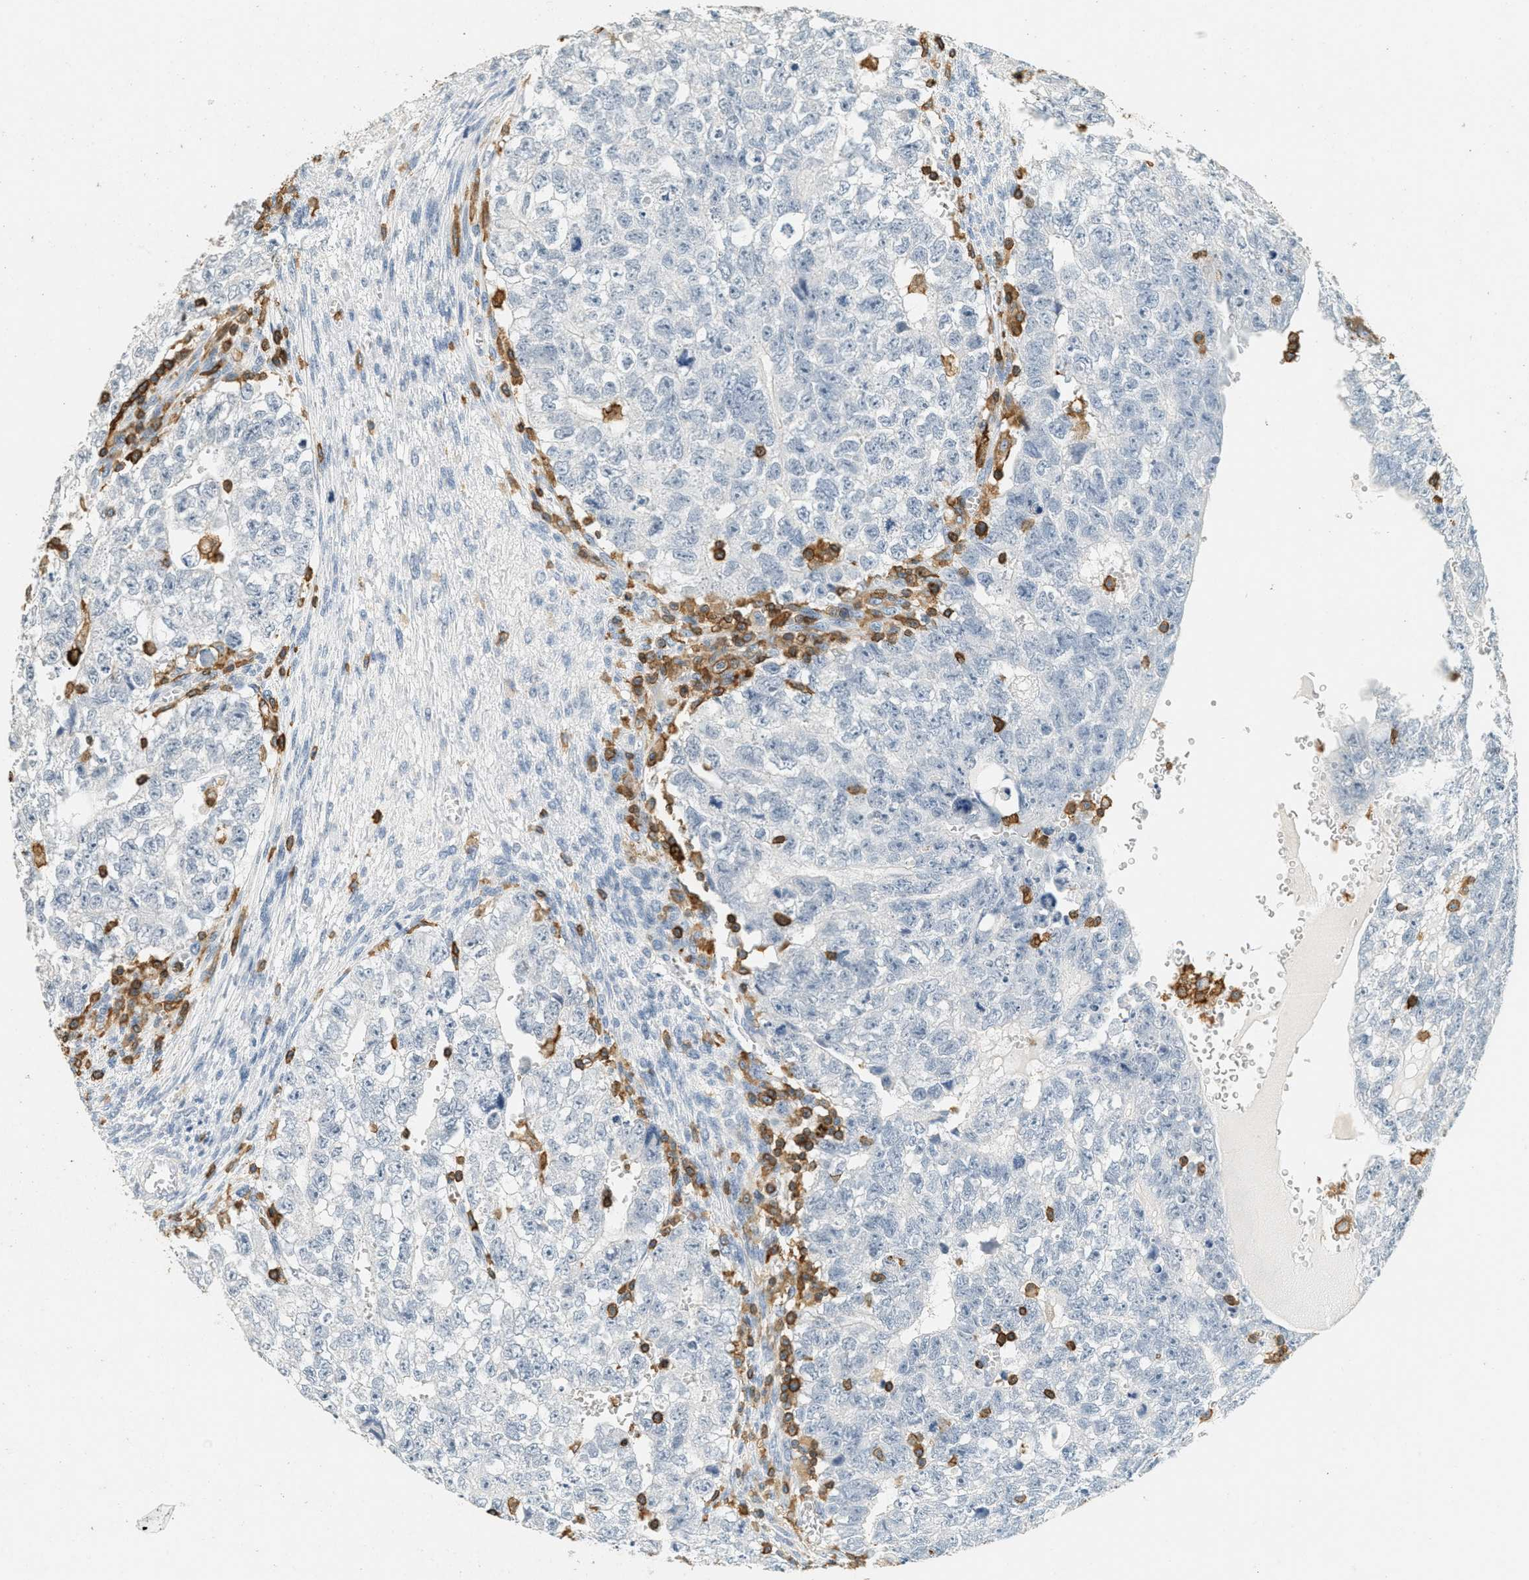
{"staining": {"intensity": "negative", "quantity": "none", "location": "none"}, "tissue": "testis cancer", "cell_type": "Tumor cells", "image_type": "cancer", "snomed": [{"axis": "morphology", "description": "Seminoma, NOS"}, {"axis": "morphology", "description": "Carcinoma, Embryonal, NOS"}, {"axis": "topography", "description": "Testis"}], "caption": "Immunohistochemistry (IHC) micrograph of human embryonal carcinoma (testis) stained for a protein (brown), which reveals no positivity in tumor cells.", "gene": "LSP1", "patient": {"sex": "male", "age": 38}}